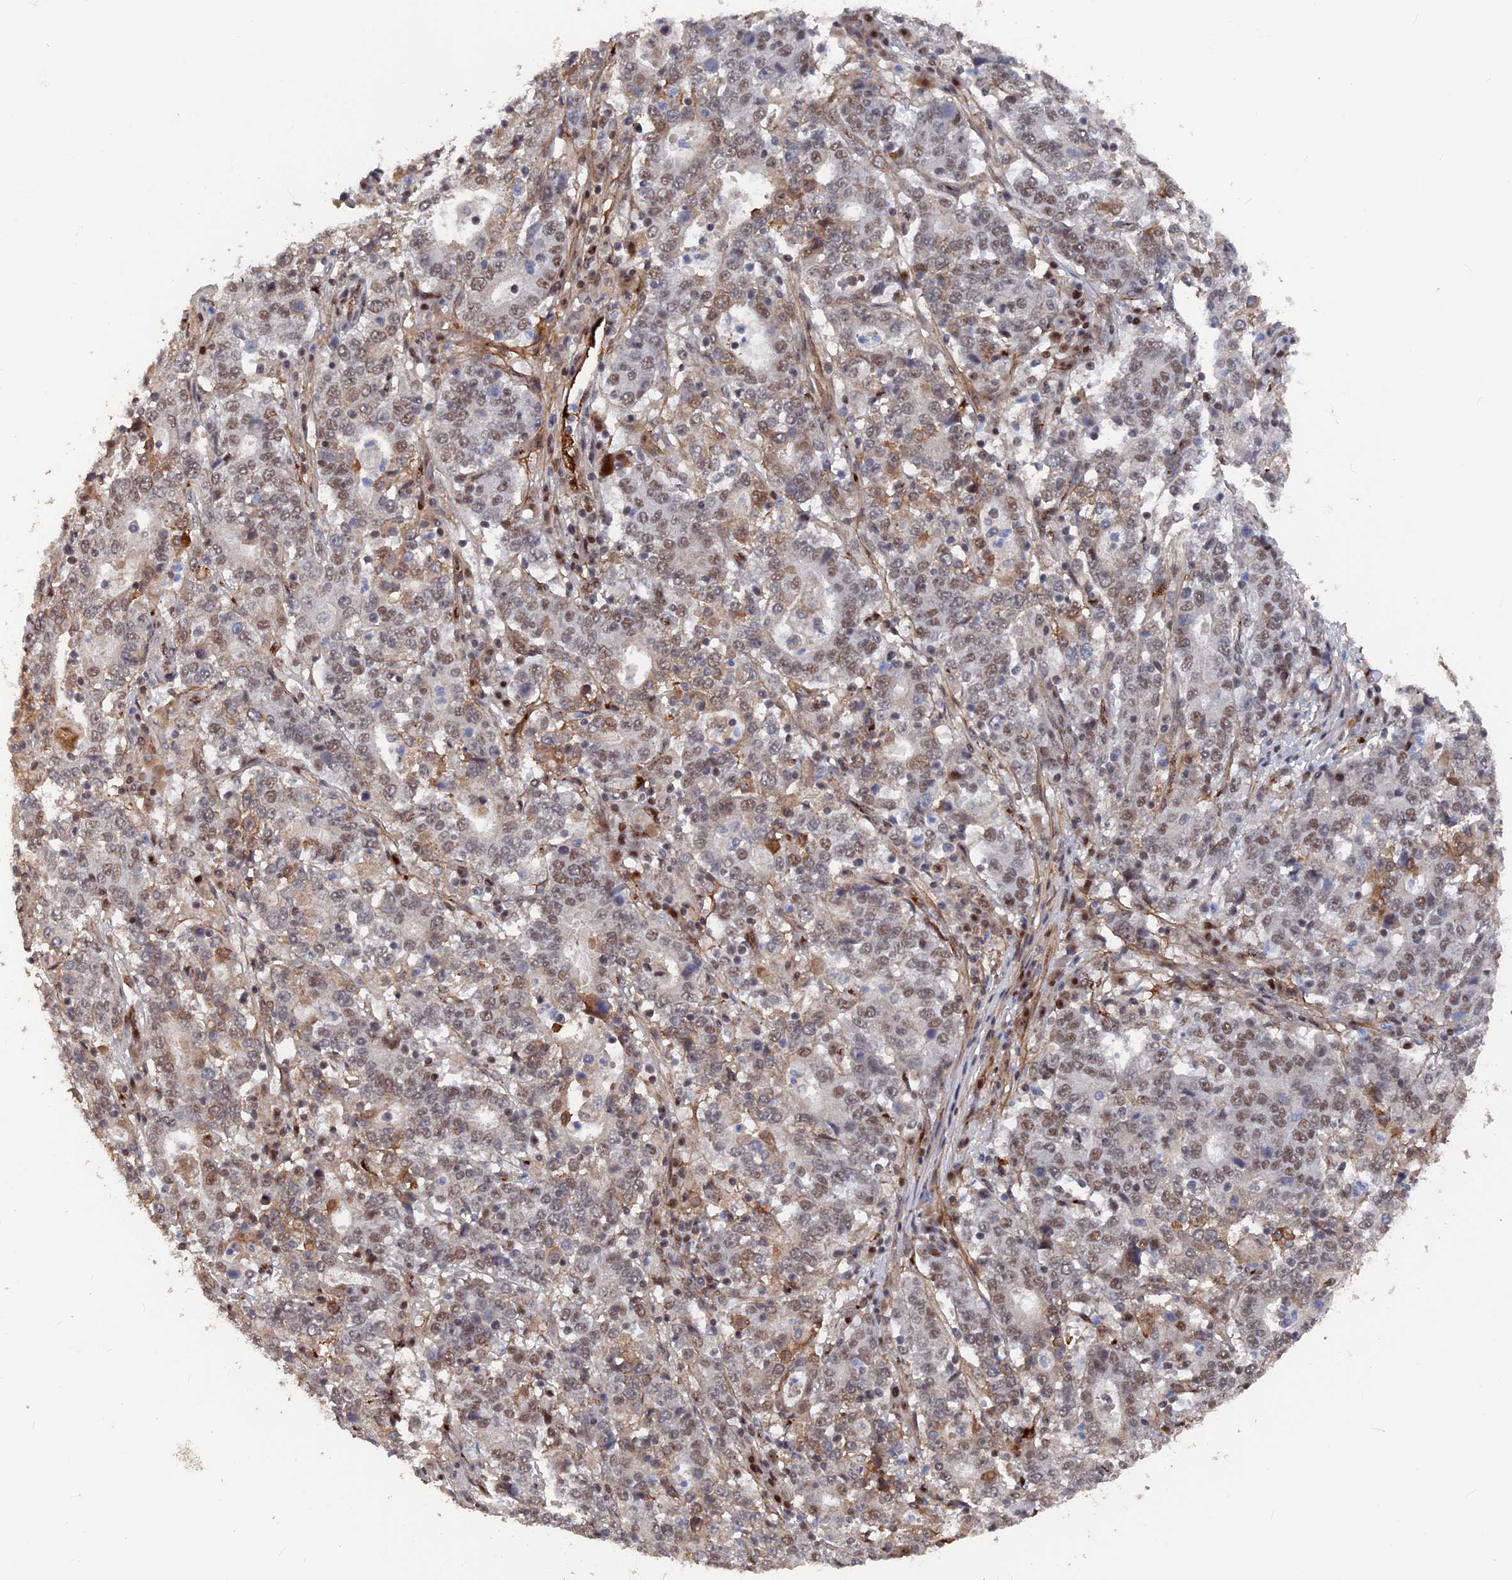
{"staining": {"intensity": "weak", "quantity": "25%-75%", "location": "nuclear"}, "tissue": "stomach cancer", "cell_type": "Tumor cells", "image_type": "cancer", "snomed": [{"axis": "morphology", "description": "Adenocarcinoma, NOS"}, {"axis": "topography", "description": "Stomach"}], "caption": "Human adenocarcinoma (stomach) stained with a brown dye shows weak nuclear positive staining in about 25%-75% of tumor cells.", "gene": "SH3D21", "patient": {"sex": "male", "age": 59}}